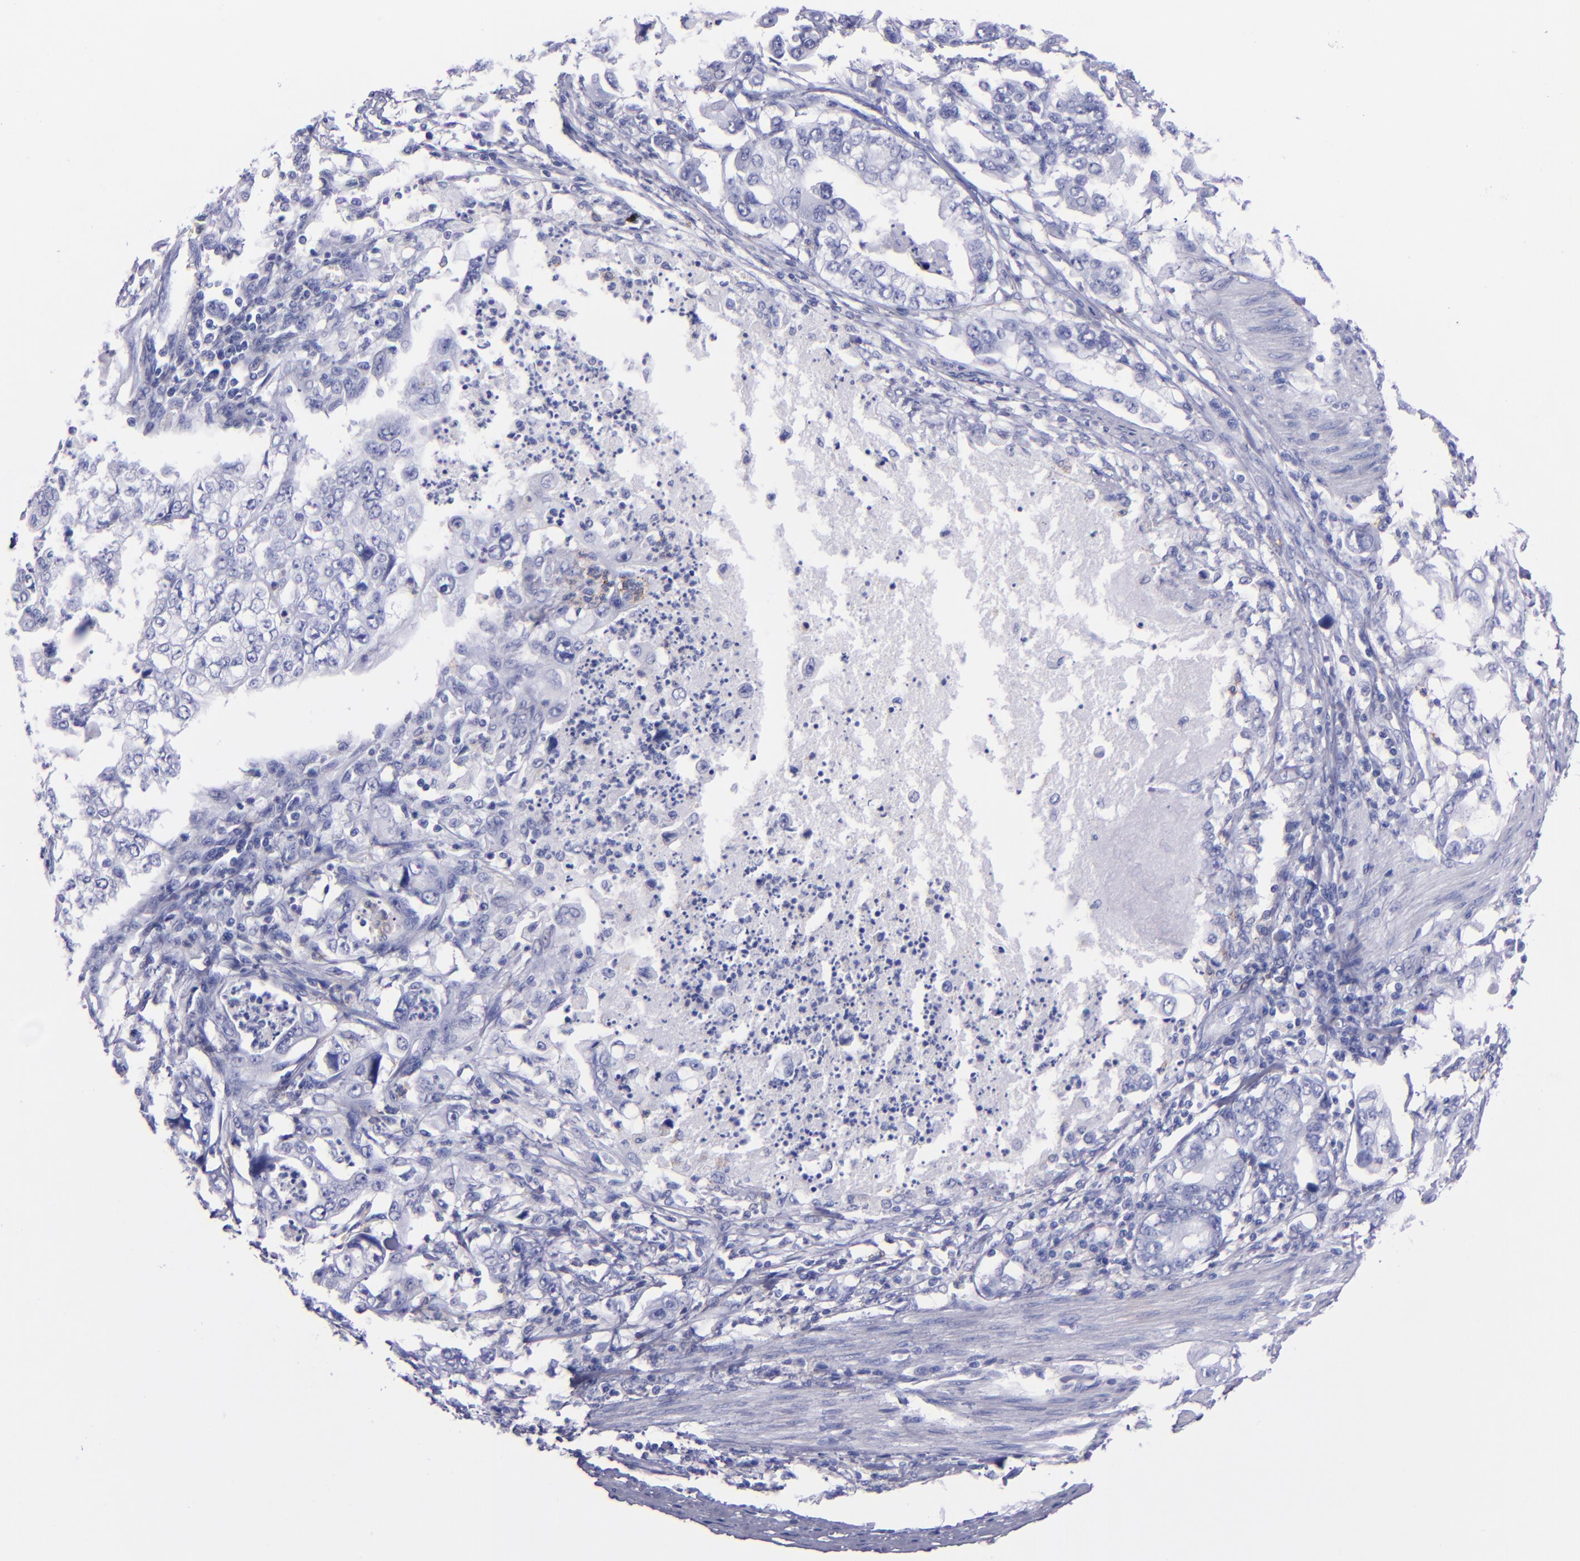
{"staining": {"intensity": "negative", "quantity": "none", "location": "none"}, "tissue": "stomach cancer", "cell_type": "Tumor cells", "image_type": "cancer", "snomed": [{"axis": "morphology", "description": "Adenocarcinoma, NOS"}, {"axis": "topography", "description": "Pancreas"}, {"axis": "topography", "description": "Stomach, upper"}], "caption": "This is a image of immunohistochemistry (IHC) staining of stomach cancer, which shows no staining in tumor cells.", "gene": "CR1", "patient": {"sex": "male", "age": 77}}